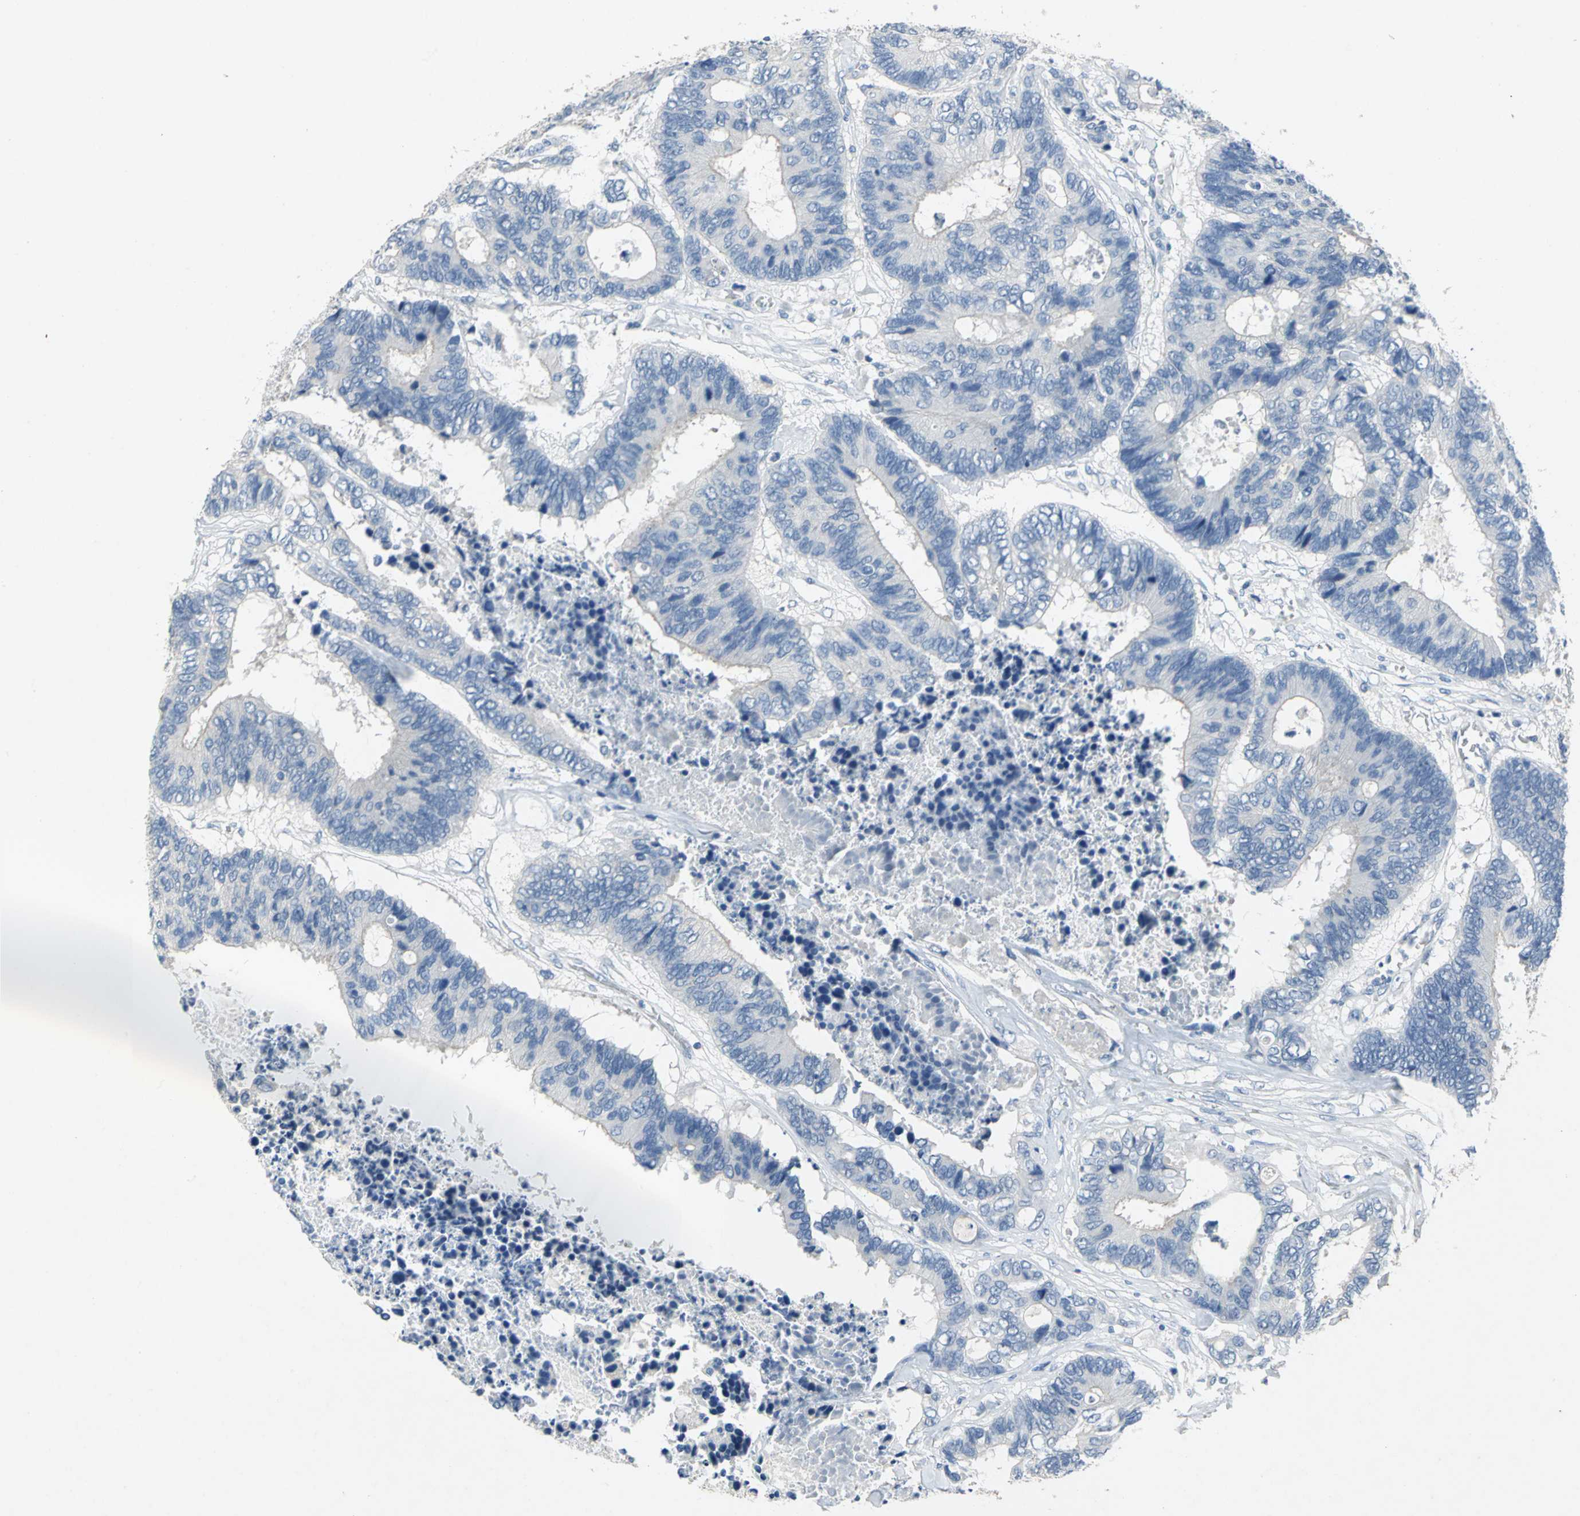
{"staining": {"intensity": "negative", "quantity": "none", "location": "none"}, "tissue": "colorectal cancer", "cell_type": "Tumor cells", "image_type": "cancer", "snomed": [{"axis": "morphology", "description": "Adenocarcinoma, NOS"}, {"axis": "topography", "description": "Rectum"}], "caption": "IHC histopathology image of colorectal cancer stained for a protein (brown), which shows no expression in tumor cells.", "gene": "PTGDS", "patient": {"sex": "male", "age": 55}}